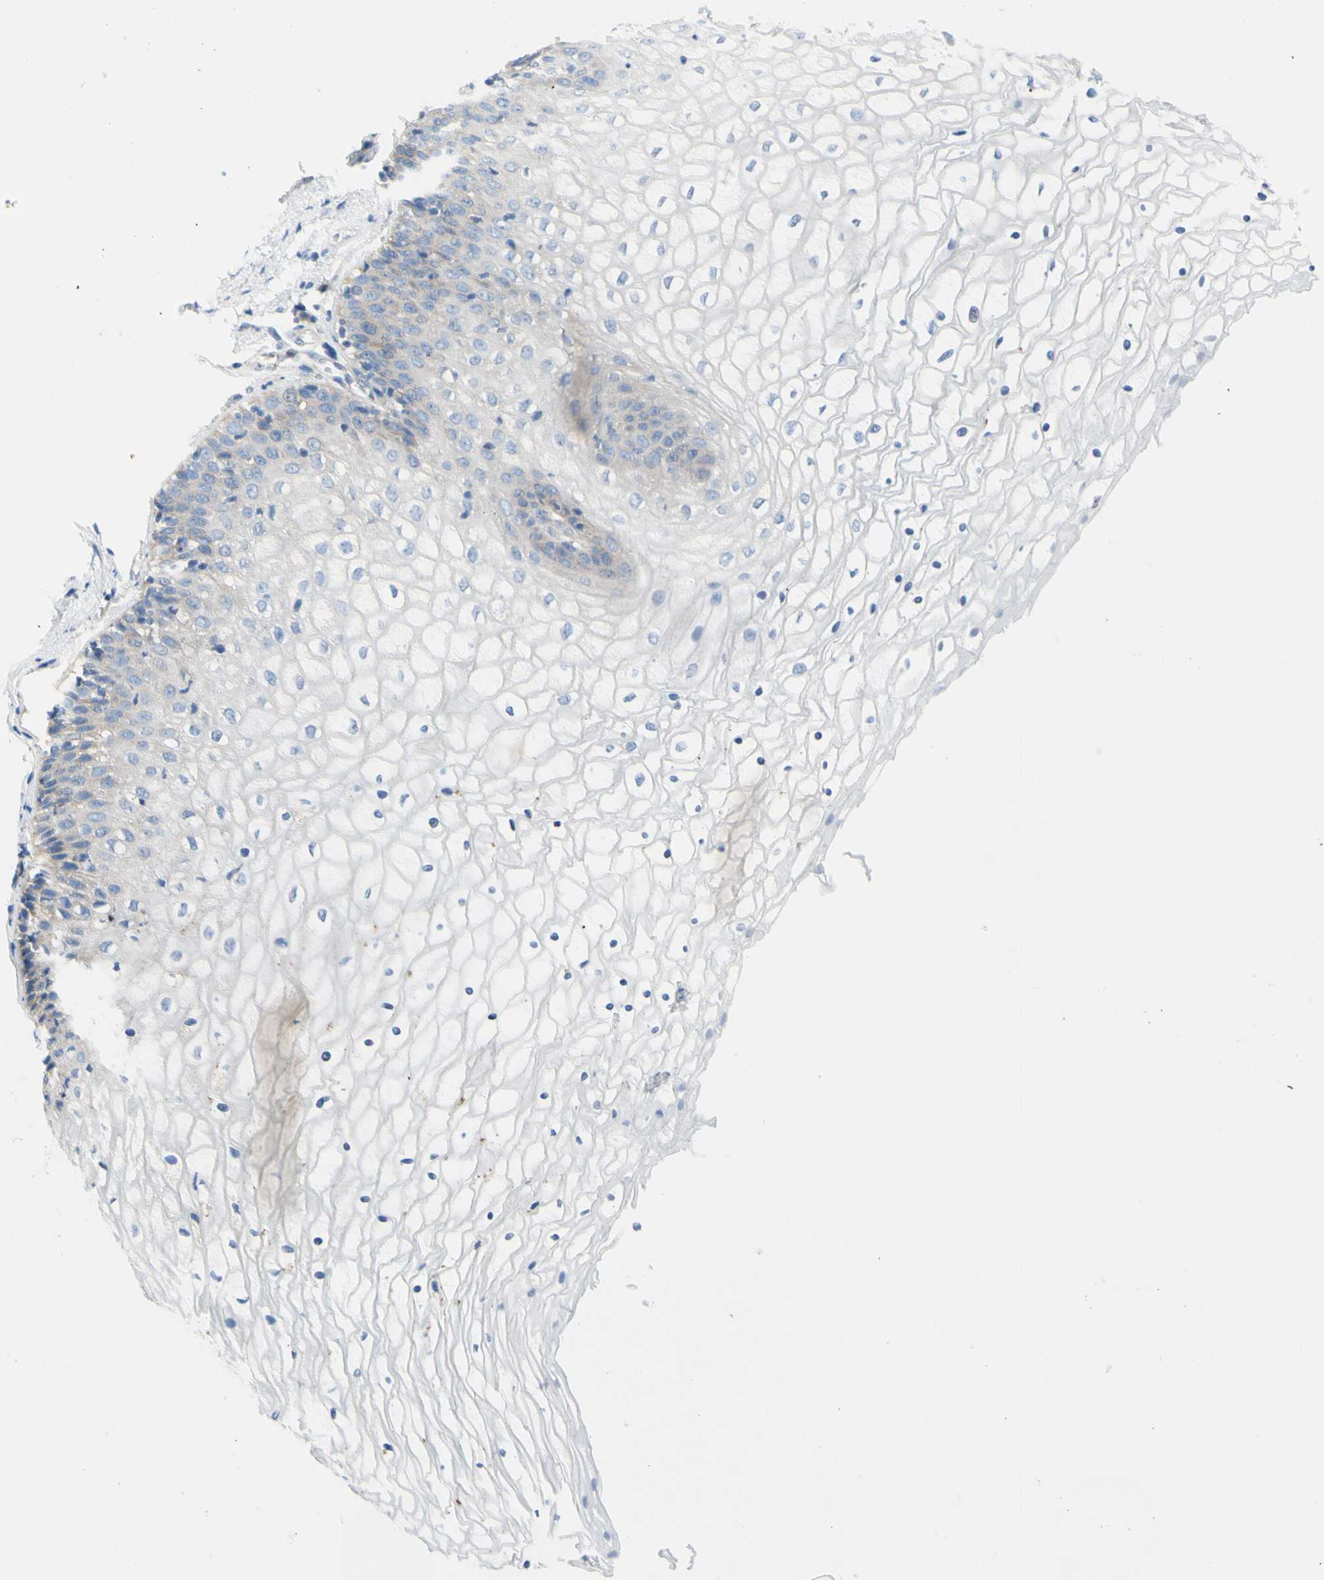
{"staining": {"intensity": "weak", "quantity": "<25%", "location": "cytoplasmic/membranous"}, "tissue": "vagina", "cell_type": "Squamous epithelial cells", "image_type": "normal", "snomed": [{"axis": "morphology", "description": "Normal tissue, NOS"}, {"axis": "topography", "description": "Vagina"}], "caption": "Immunohistochemistry (IHC) histopathology image of benign vagina stained for a protein (brown), which shows no staining in squamous epithelial cells.", "gene": "RETREG2", "patient": {"sex": "female", "age": 34}}